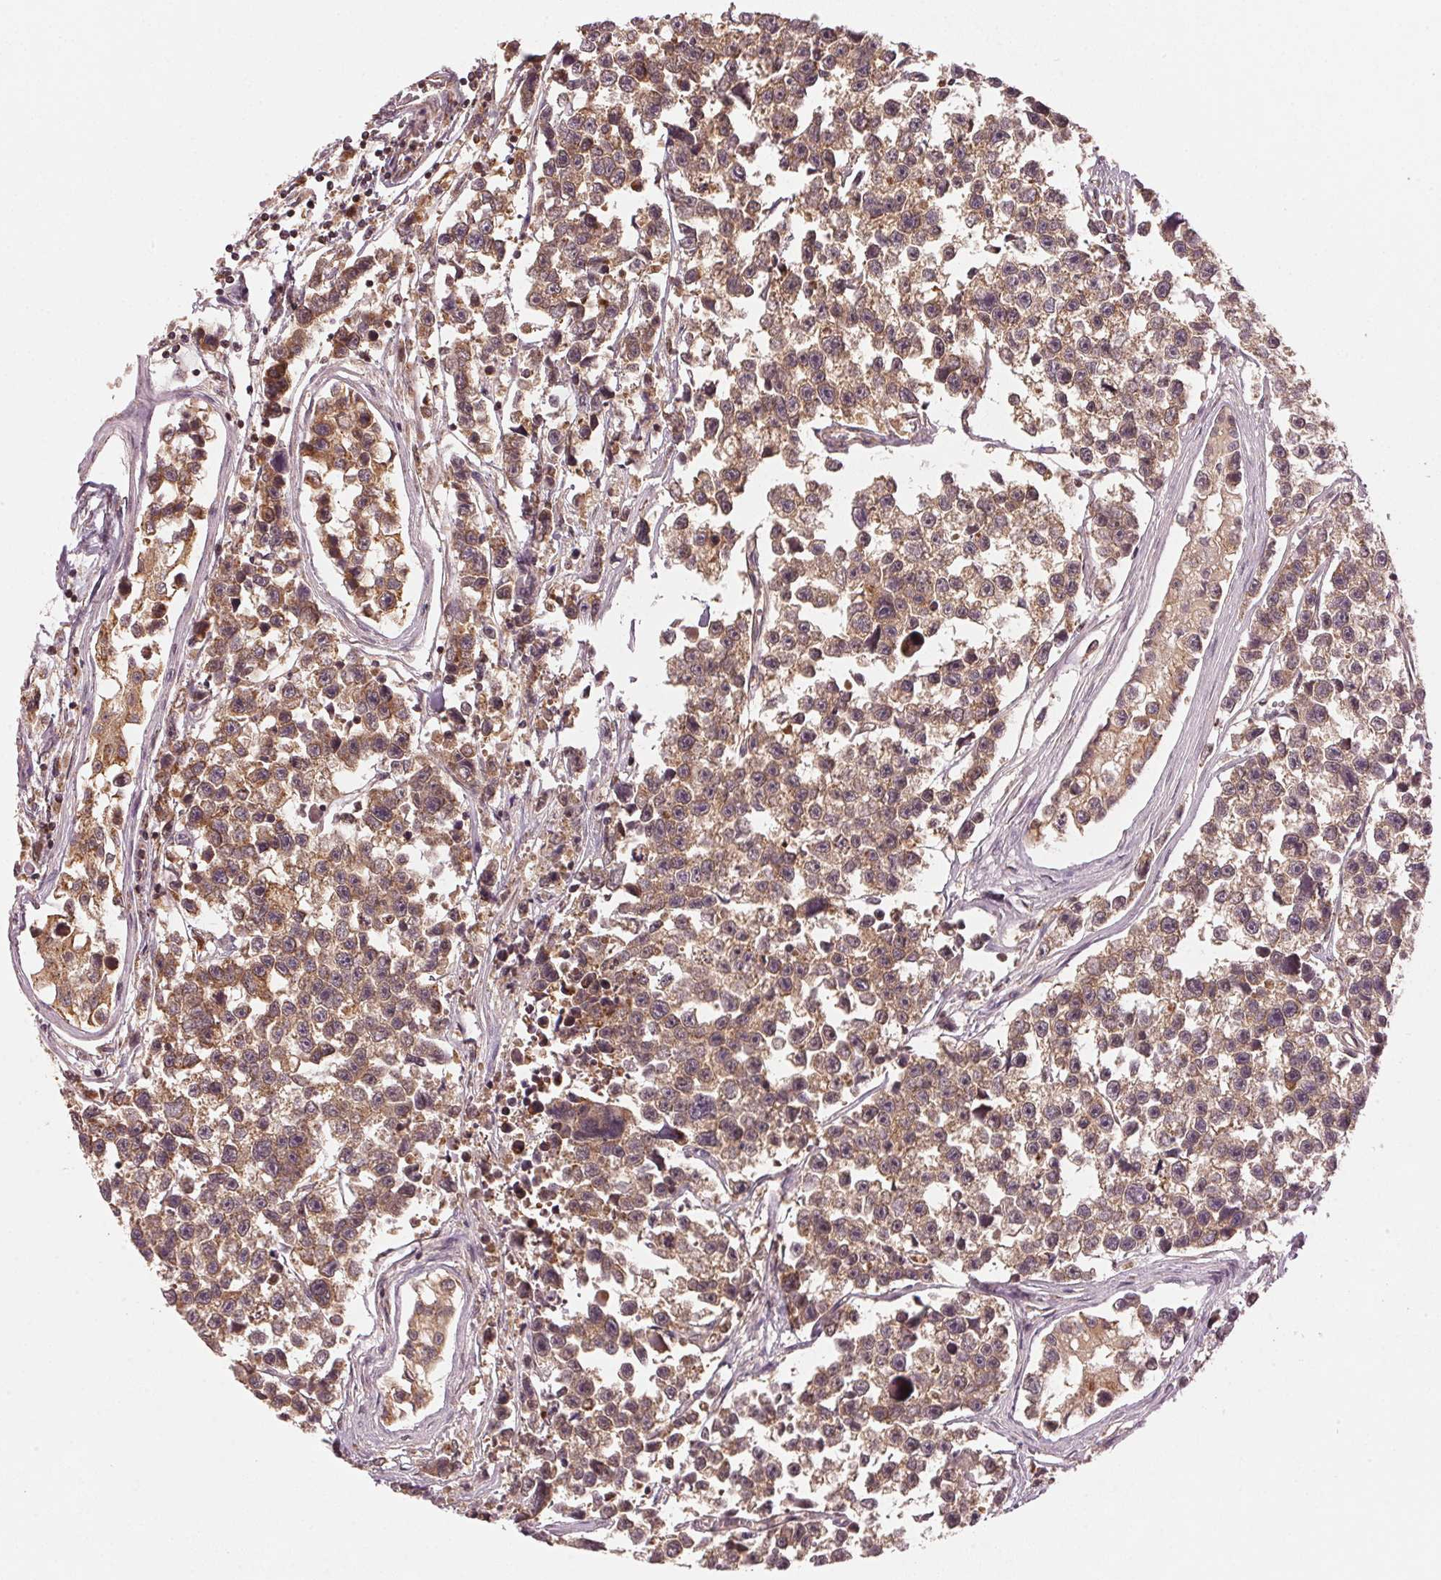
{"staining": {"intensity": "moderate", "quantity": ">75%", "location": "cytoplasmic/membranous"}, "tissue": "testis cancer", "cell_type": "Tumor cells", "image_type": "cancer", "snomed": [{"axis": "morphology", "description": "Seminoma, NOS"}, {"axis": "topography", "description": "Testis"}], "caption": "This image exhibits IHC staining of testis cancer (seminoma), with medium moderate cytoplasmic/membranous staining in approximately >75% of tumor cells.", "gene": "ARHGAP6", "patient": {"sex": "male", "age": 26}}